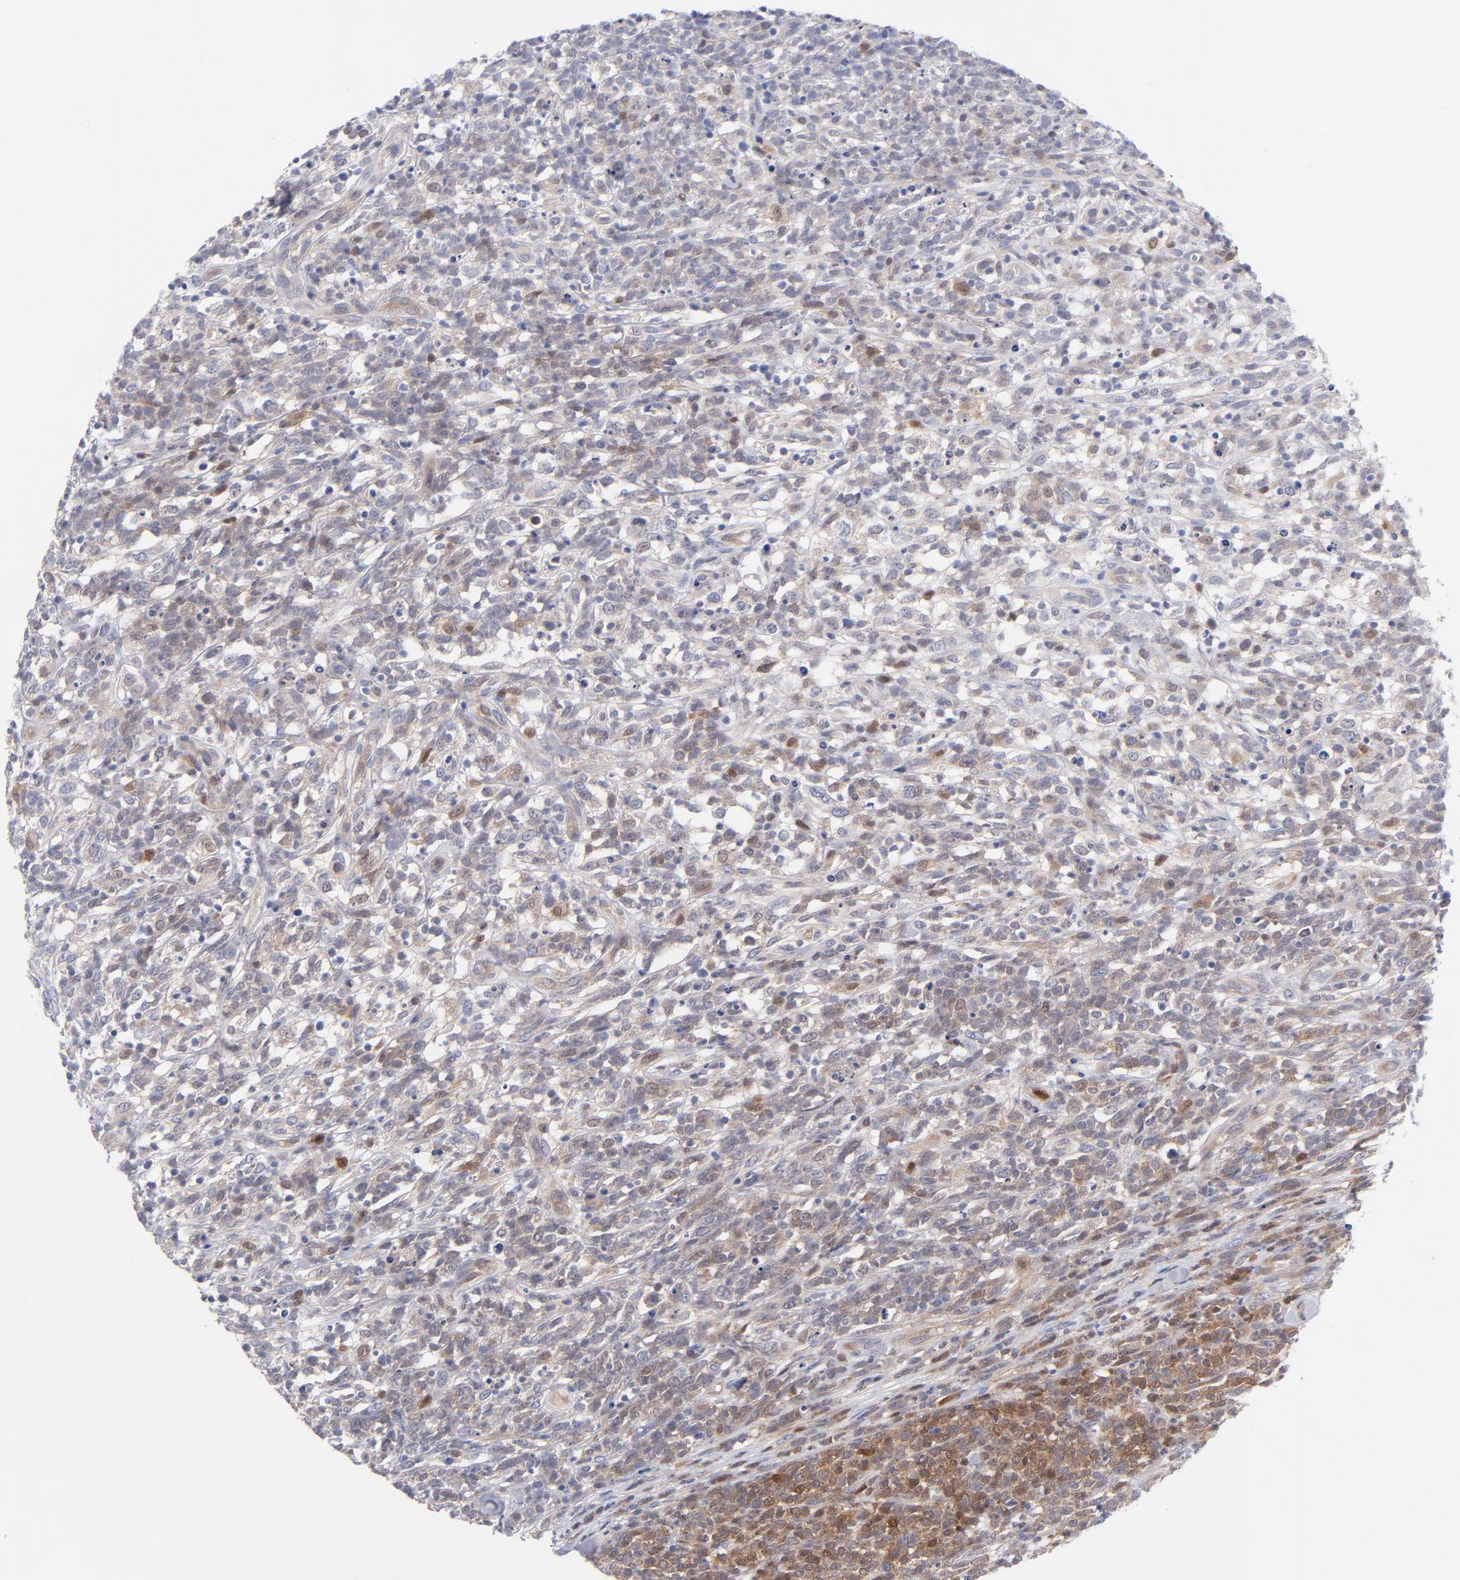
{"staining": {"intensity": "moderate", "quantity": ">75%", "location": "cytoplasmic/membranous,nuclear"}, "tissue": "lymphoma", "cell_type": "Tumor cells", "image_type": "cancer", "snomed": [{"axis": "morphology", "description": "Malignant lymphoma, non-Hodgkin's type, High grade"}, {"axis": "topography", "description": "Lymph node"}], "caption": "This photomicrograph displays immunohistochemistry staining of high-grade malignant lymphoma, non-Hodgkin's type, with medium moderate cytoplasmic/membranous and nuclear expression in about >75% of tumor cells.", "gene": "BID", "patient": {"sex": "female", "age": 73}}